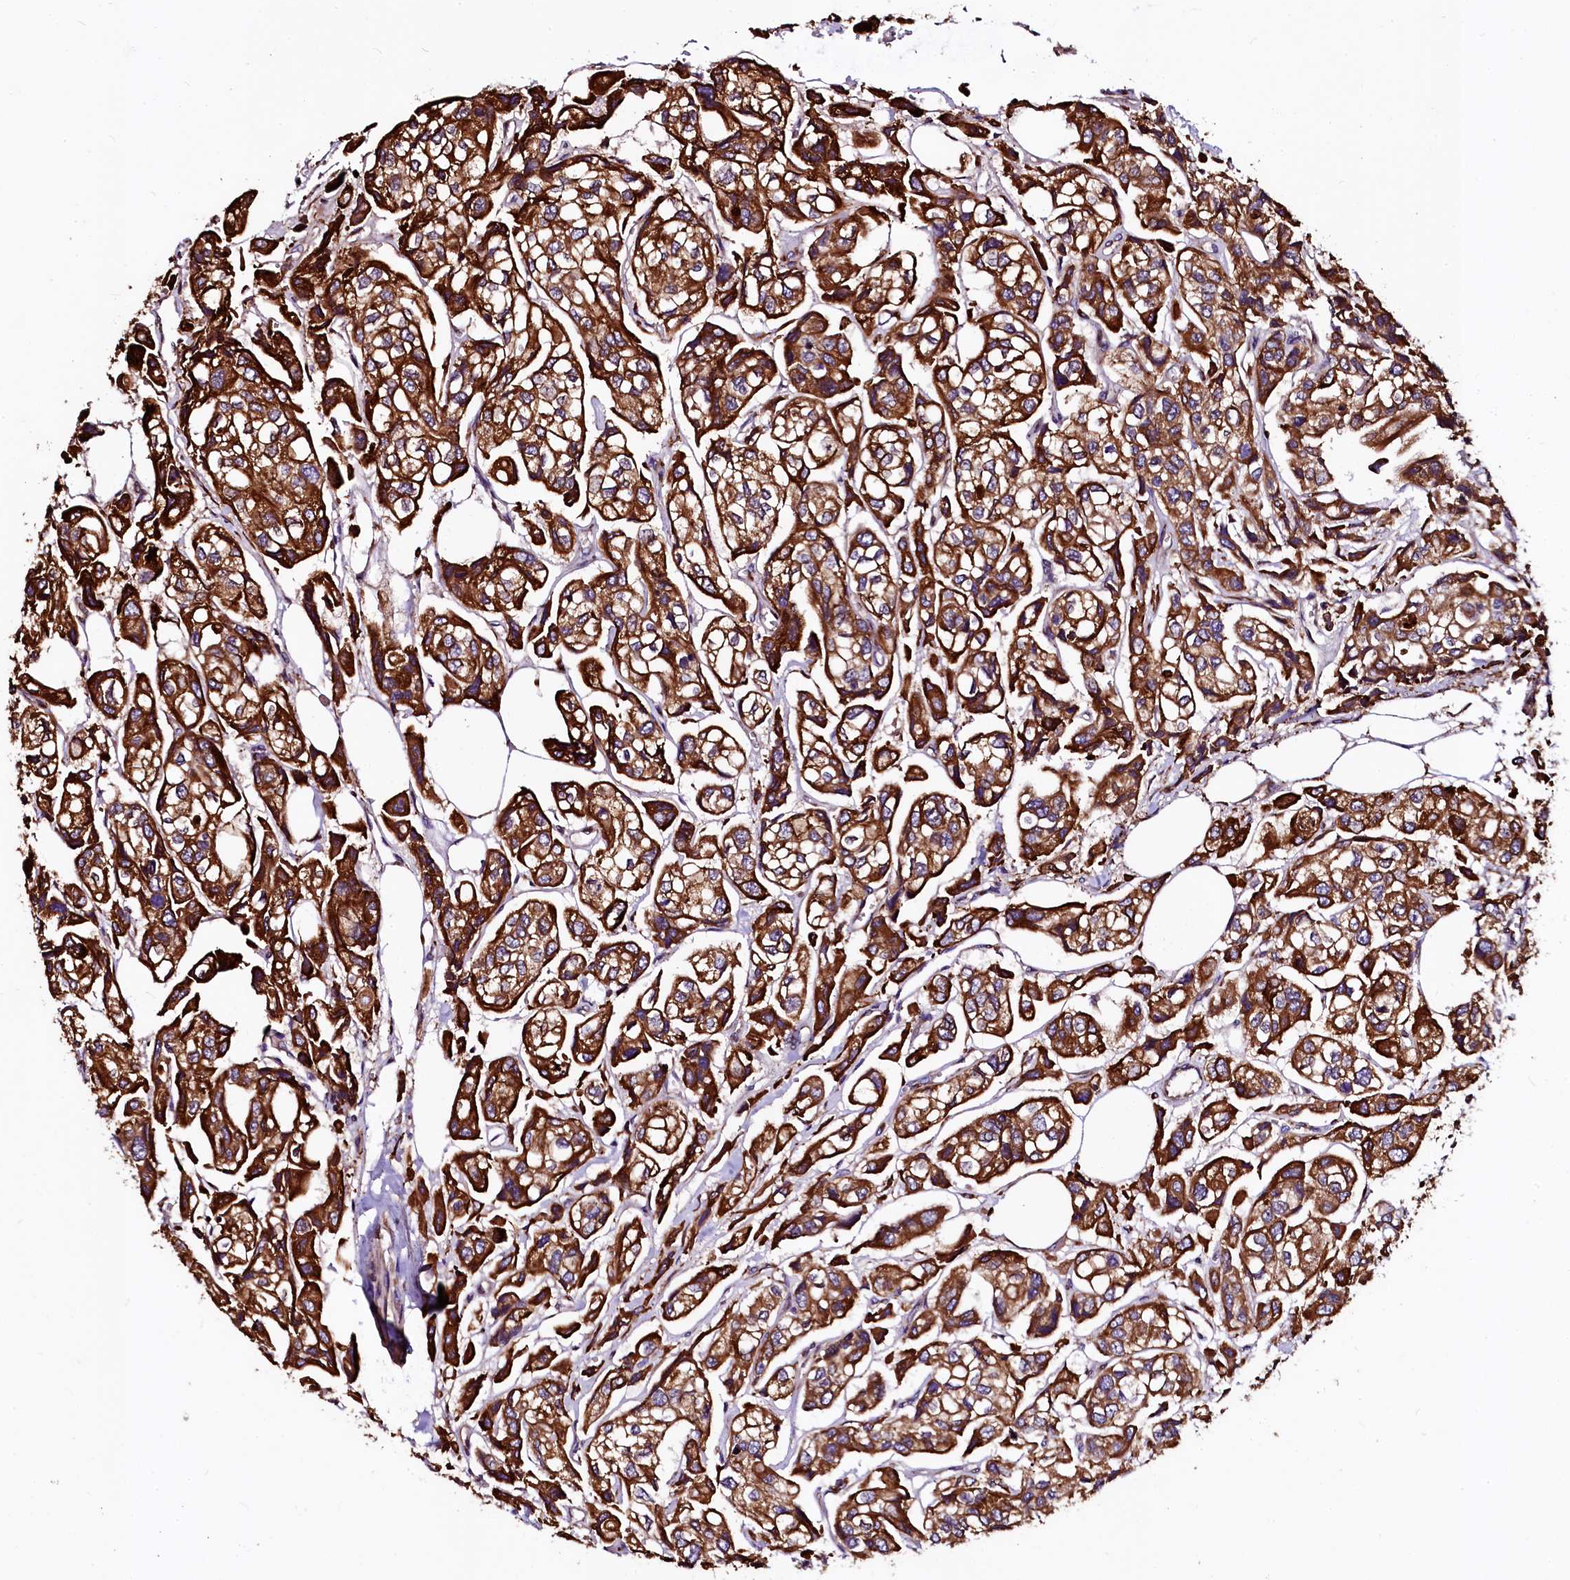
{"staining": {"intensity": "strong", "quantity": ">75%", "location": "cytoplasmic/membranous"}, "tissue": "urothelial cancer", "cell_type": "Tumor cells", "image_type": "cancer", "snomed": [{"axis": "morphology", "description": "Urothelial carcinoma, High grade"}, {"axis": "topography", "description": "Urinary bladder"}], "caption": "Immunohistochemical staining of human urothelial carcinoma (high-grade) exhibits high levels of strong cytoplasmic/membranous protein expression in about >75% of tumor cells.", "gene": "N4BP1", "patient": {"sex": "male", "age": 67}}